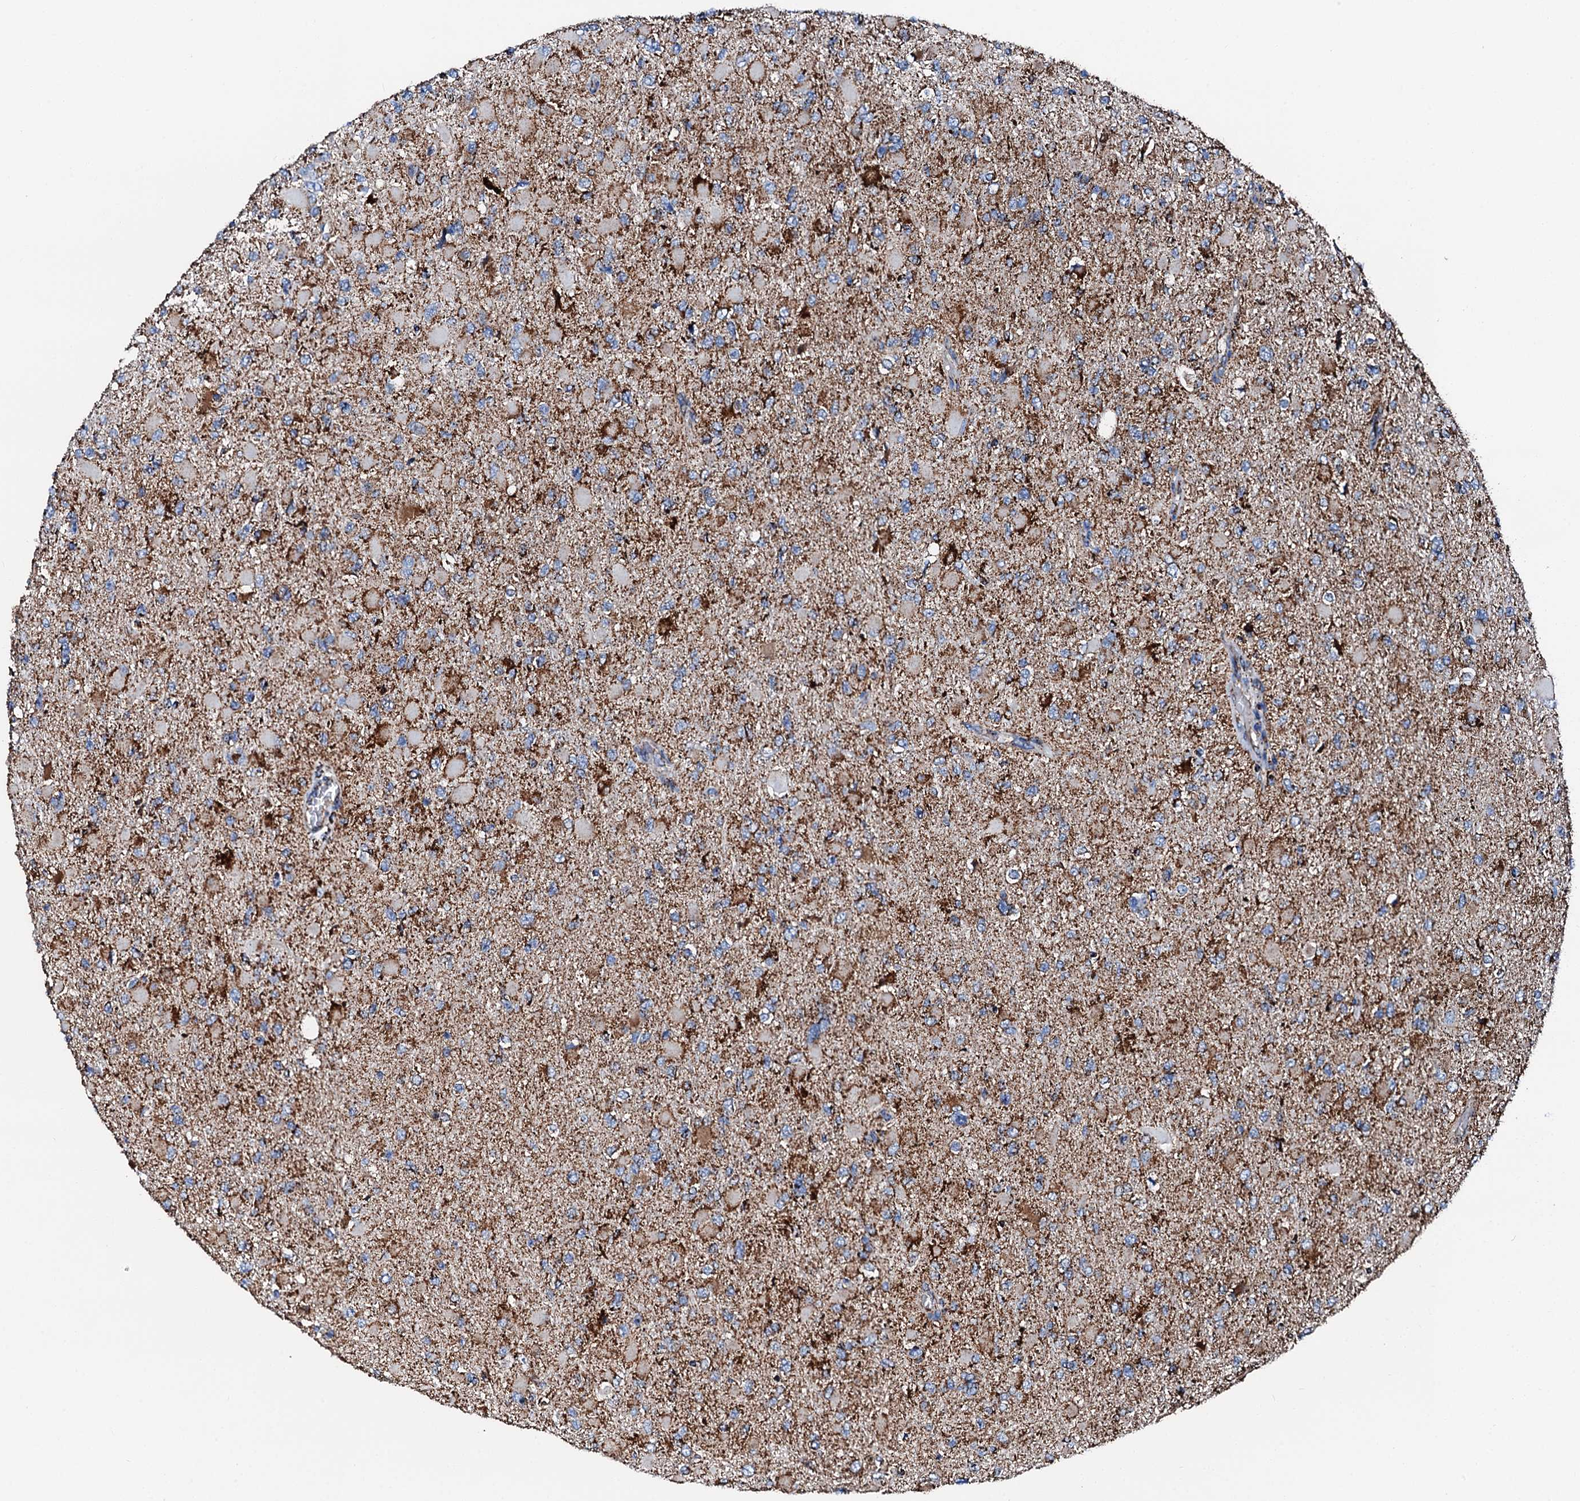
{"staining": {"intensity": "moderate", "quantity": "<25%", "location": "cytoplasmic/membranous"}, "tissue": "glioma", "cell_type": "Tumor cells", "image_type": "cancer", "snomed": [{"axis": "morphology", "description": "Glioma, malignant, High grade"}, {"axis": "topography", "description": "Cerebral cortex"}], "caption": "A histopathology image of malignant high-grade glioma stained for a protein exhibits moderate cytoplasmic/membranous brown staining in tumor cells.", "gene": "HADH", "patient": {"sex": "female", "age": 36}}